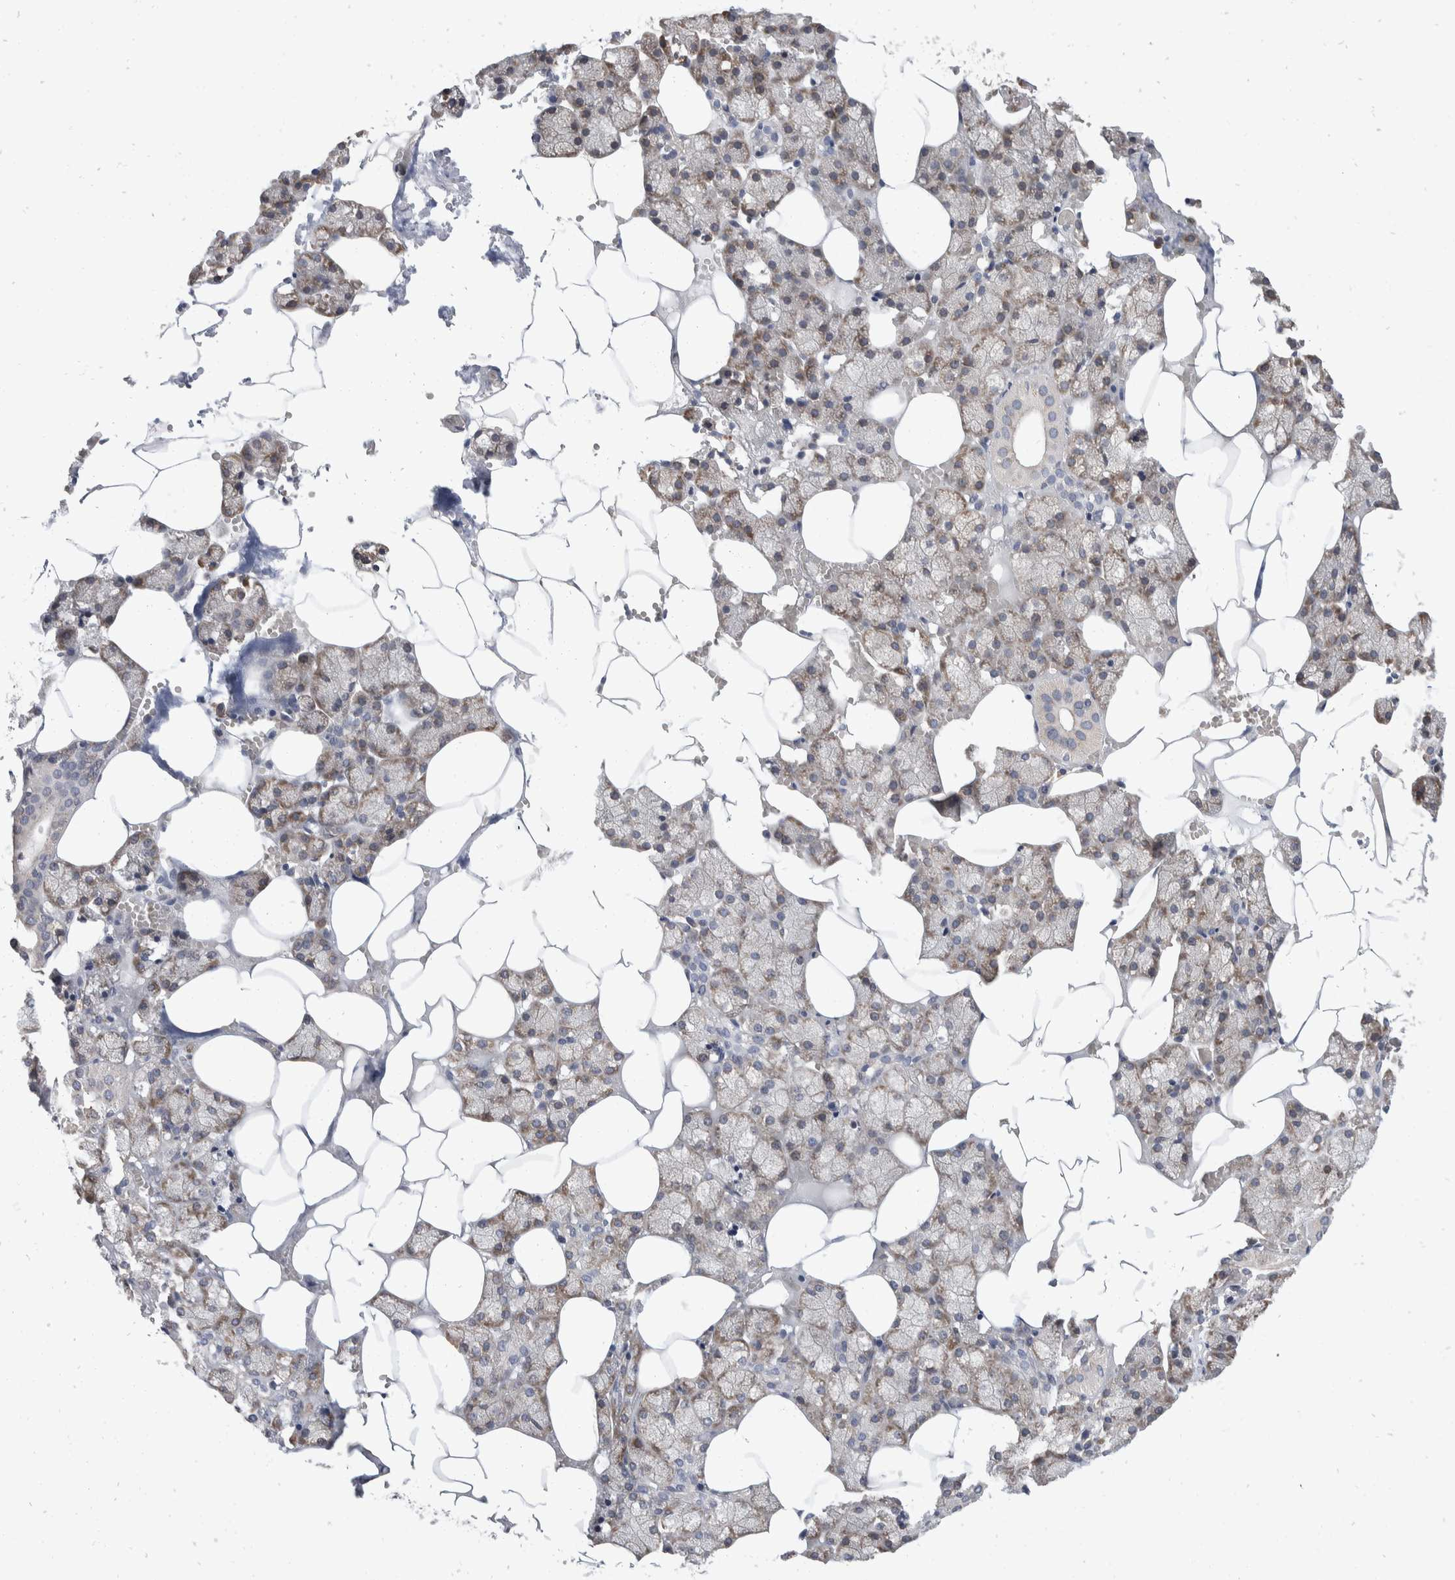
{"staining": {"intensity": "moderate", "quantity": "25%-75%", "location": "cytoplasmic/membranous"}, "tissue": "salivary gland", "cell_type": "Glandular cells", "image_type": "normal", "snomed": [{"axis": "morphology", "description": "Normal tissue, NOS"}, {"axis": "topography", "description": "Salivary gland"}], "caption": "Protein expression by immunohistochemistry (IHC) reveals moderate cytoplasmic/membranous positivity in approximately 25%-75% of glandular cells in benign salivary gland.", "gene": "TMEM245", "patient": {"sex": "male", "age": 62}}